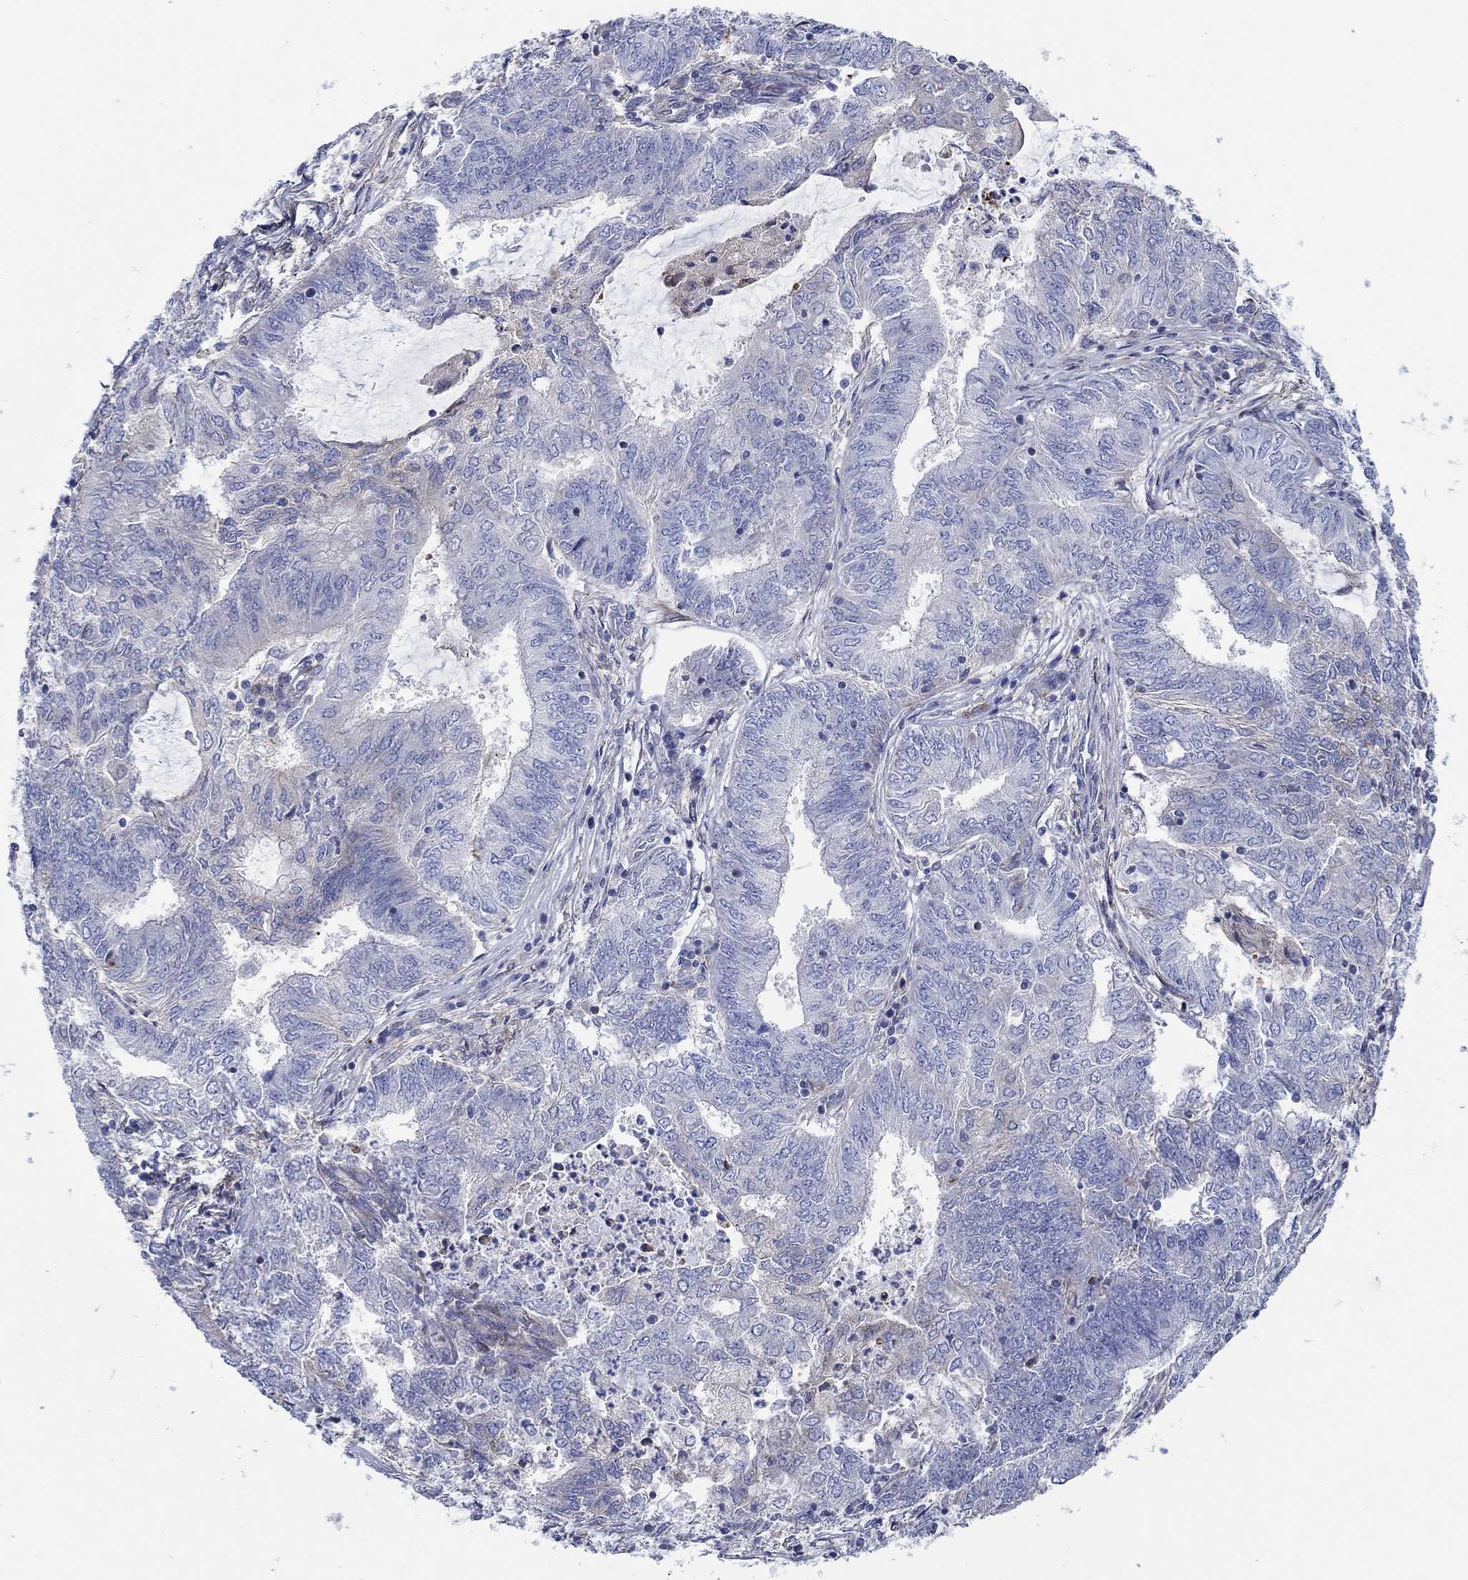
{"staining": {"intensity": "negative", "quantity": "none", "location": "none"}, "tissue": "endometrial cancer", "cell_type": "Tumor cells", "image_type": "cancer", "snomed": [{"axis": "morphology", "description": "Adenocarcinoma, NOS"}, {"axis": "topography", "description": "Endometrium"}], "caption": "Endometrial cancer (adenocarcinoma) stained for a protein using immunohistochemistry shows no expression tumor cells.", "gene": "FMN1", "patient": {"sex": "female", "age": 62}}